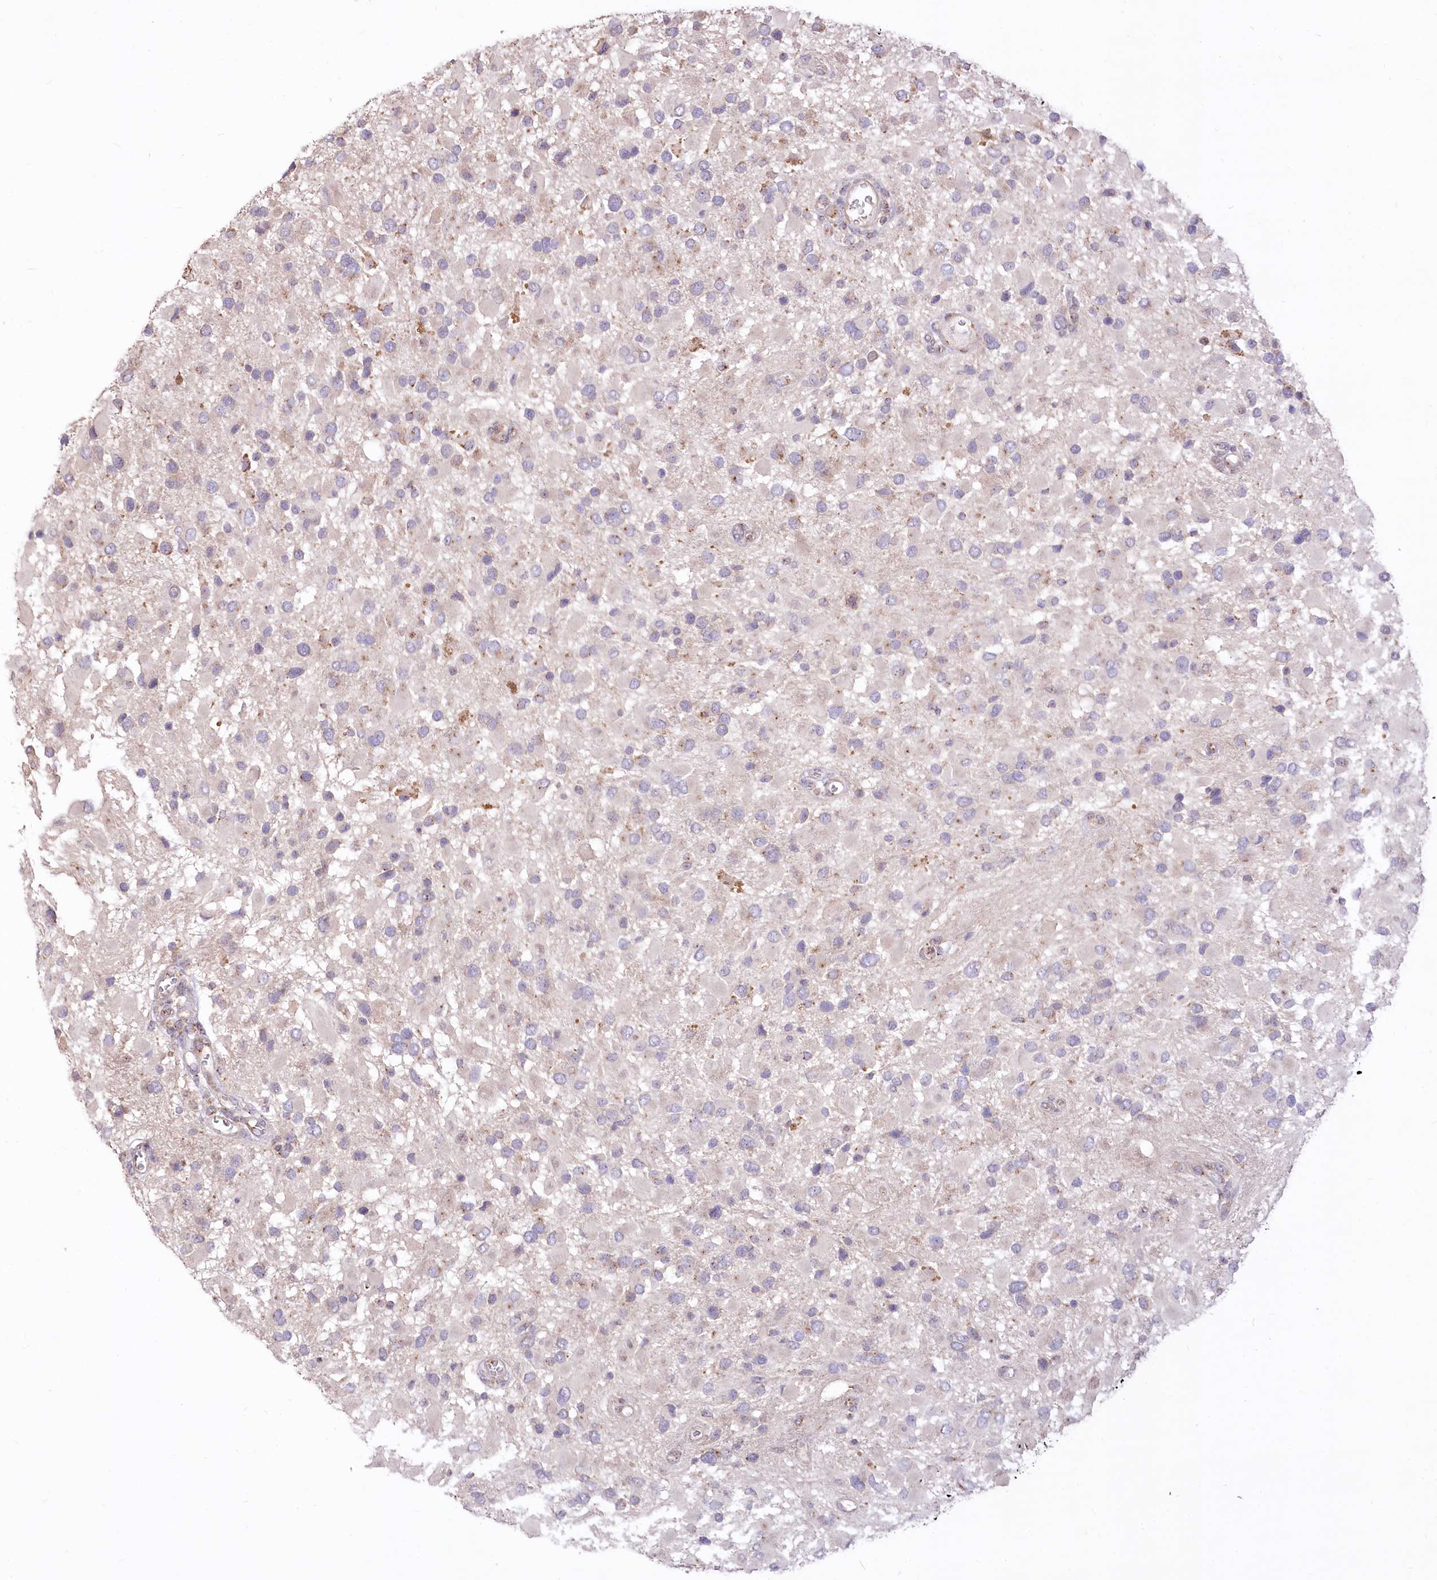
{"staining": {"intensity": "negative", "quantity": "none", "location": "none"}, "tissue": "glioma", "cell_type": "Tumor cells", "image_type": "cancer", "snomed": [{"axis": "morphology", "description": "Glioma, malignant, High grade"}, {"axis": "topography", "description": "Brain"}], "caption": "Tumor cells show no significant staining in high-grade glioma (malignant).", "gene": "STT3B", "patient": {"sex": "male", "age": 53}}